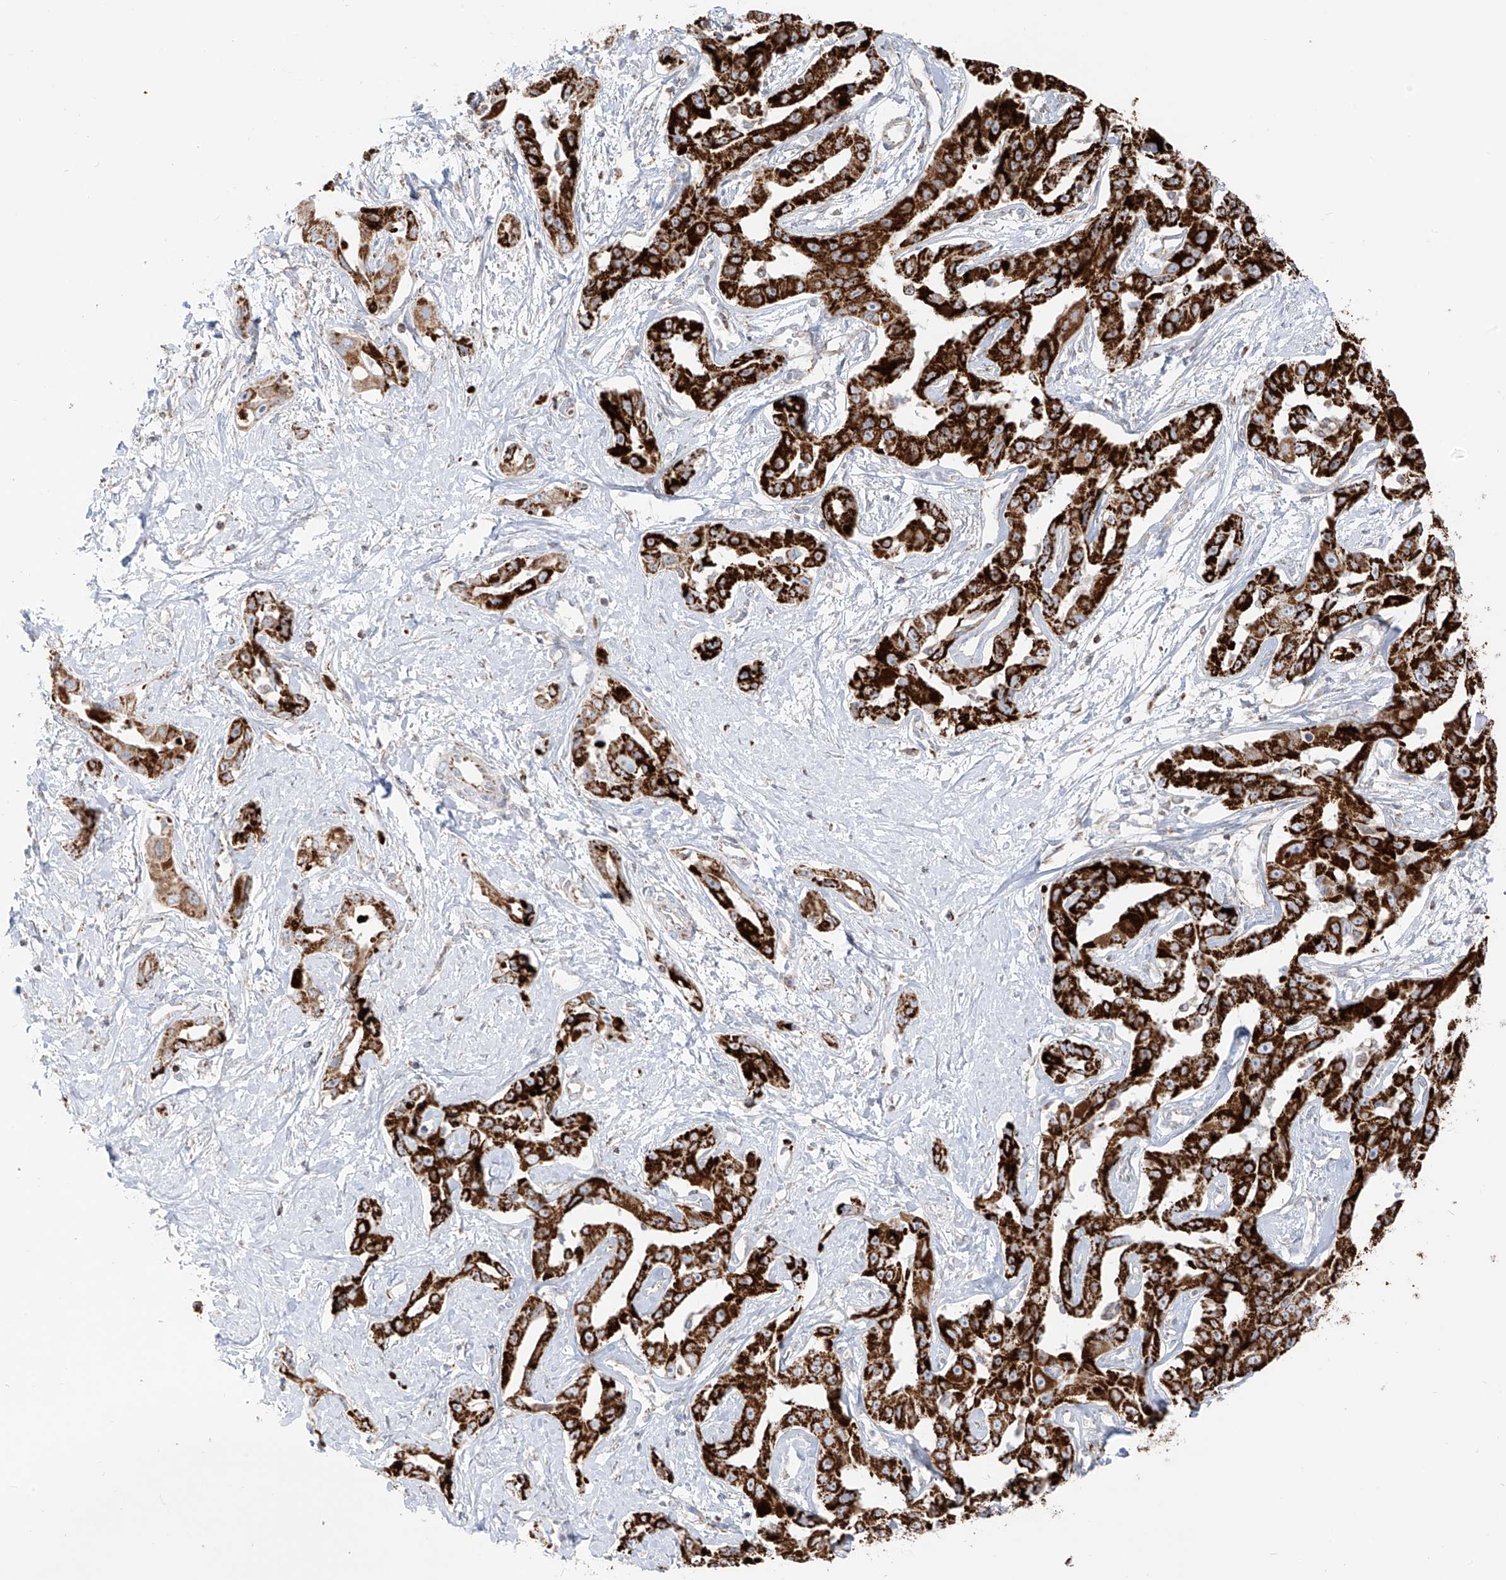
{"staining": {"intensity": "strong", "quantity": ">75%", "location": "cytoplasmic/membranous"}, "tissue": "liver cancer", "cell_type": "Tumor cells", "image_type": "cancer", "snomed": [{"axis": "morphology", "description": "Cholangiocarcinoma"}, {"axis": "topography", "description": "Liver"}], "caption": "Immunohistochemistry (IHC) (DAB (3,3'-diaminobenzidine)) staining of cholangiocarcinoma (liver) demonstrates strong cytoplasmic/membranous protein positivity in approximately >75% of tumor cells.", "gene": "ETHE1", "patient": {"sex": "male", "age": 59}}